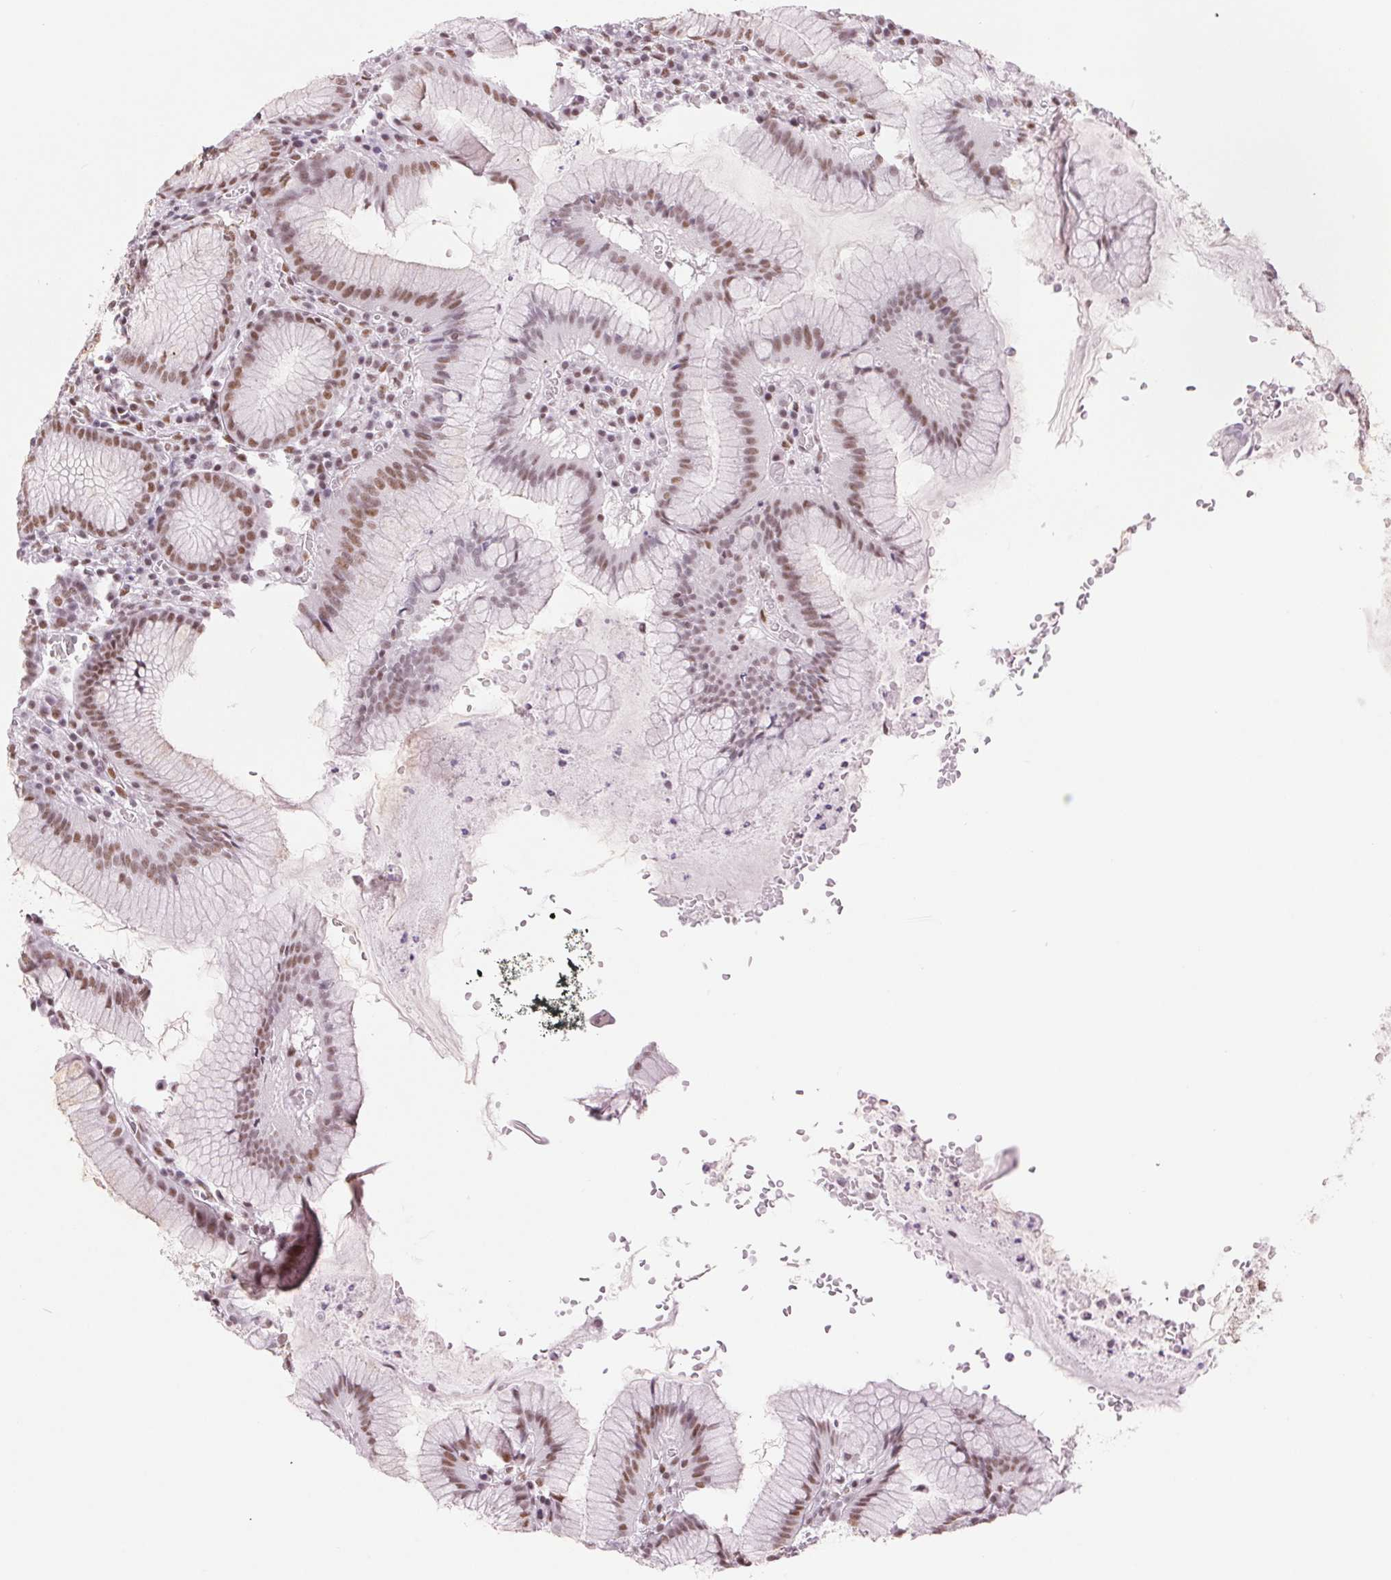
{"staining": {"intensity": "moderate", "quantity": ">75%", "location": "nuclear"}, "tissue": "stomach", "cell_type": "Glandular cells", "image_type": "normal", "snomed": [{"axis": "morphology", "description": "Normal tissue, NOS"}, {"axis": "topography", "description": "Stomach"}], "caption": "Immunohistochemistry (IHC) of unremarkable human stomach exhibits medium levels of moderate nuclear staining in approximately >75% of glandular cells.", "gene": "ZFR2", "patient": {"sex": "male", "age": 55}}